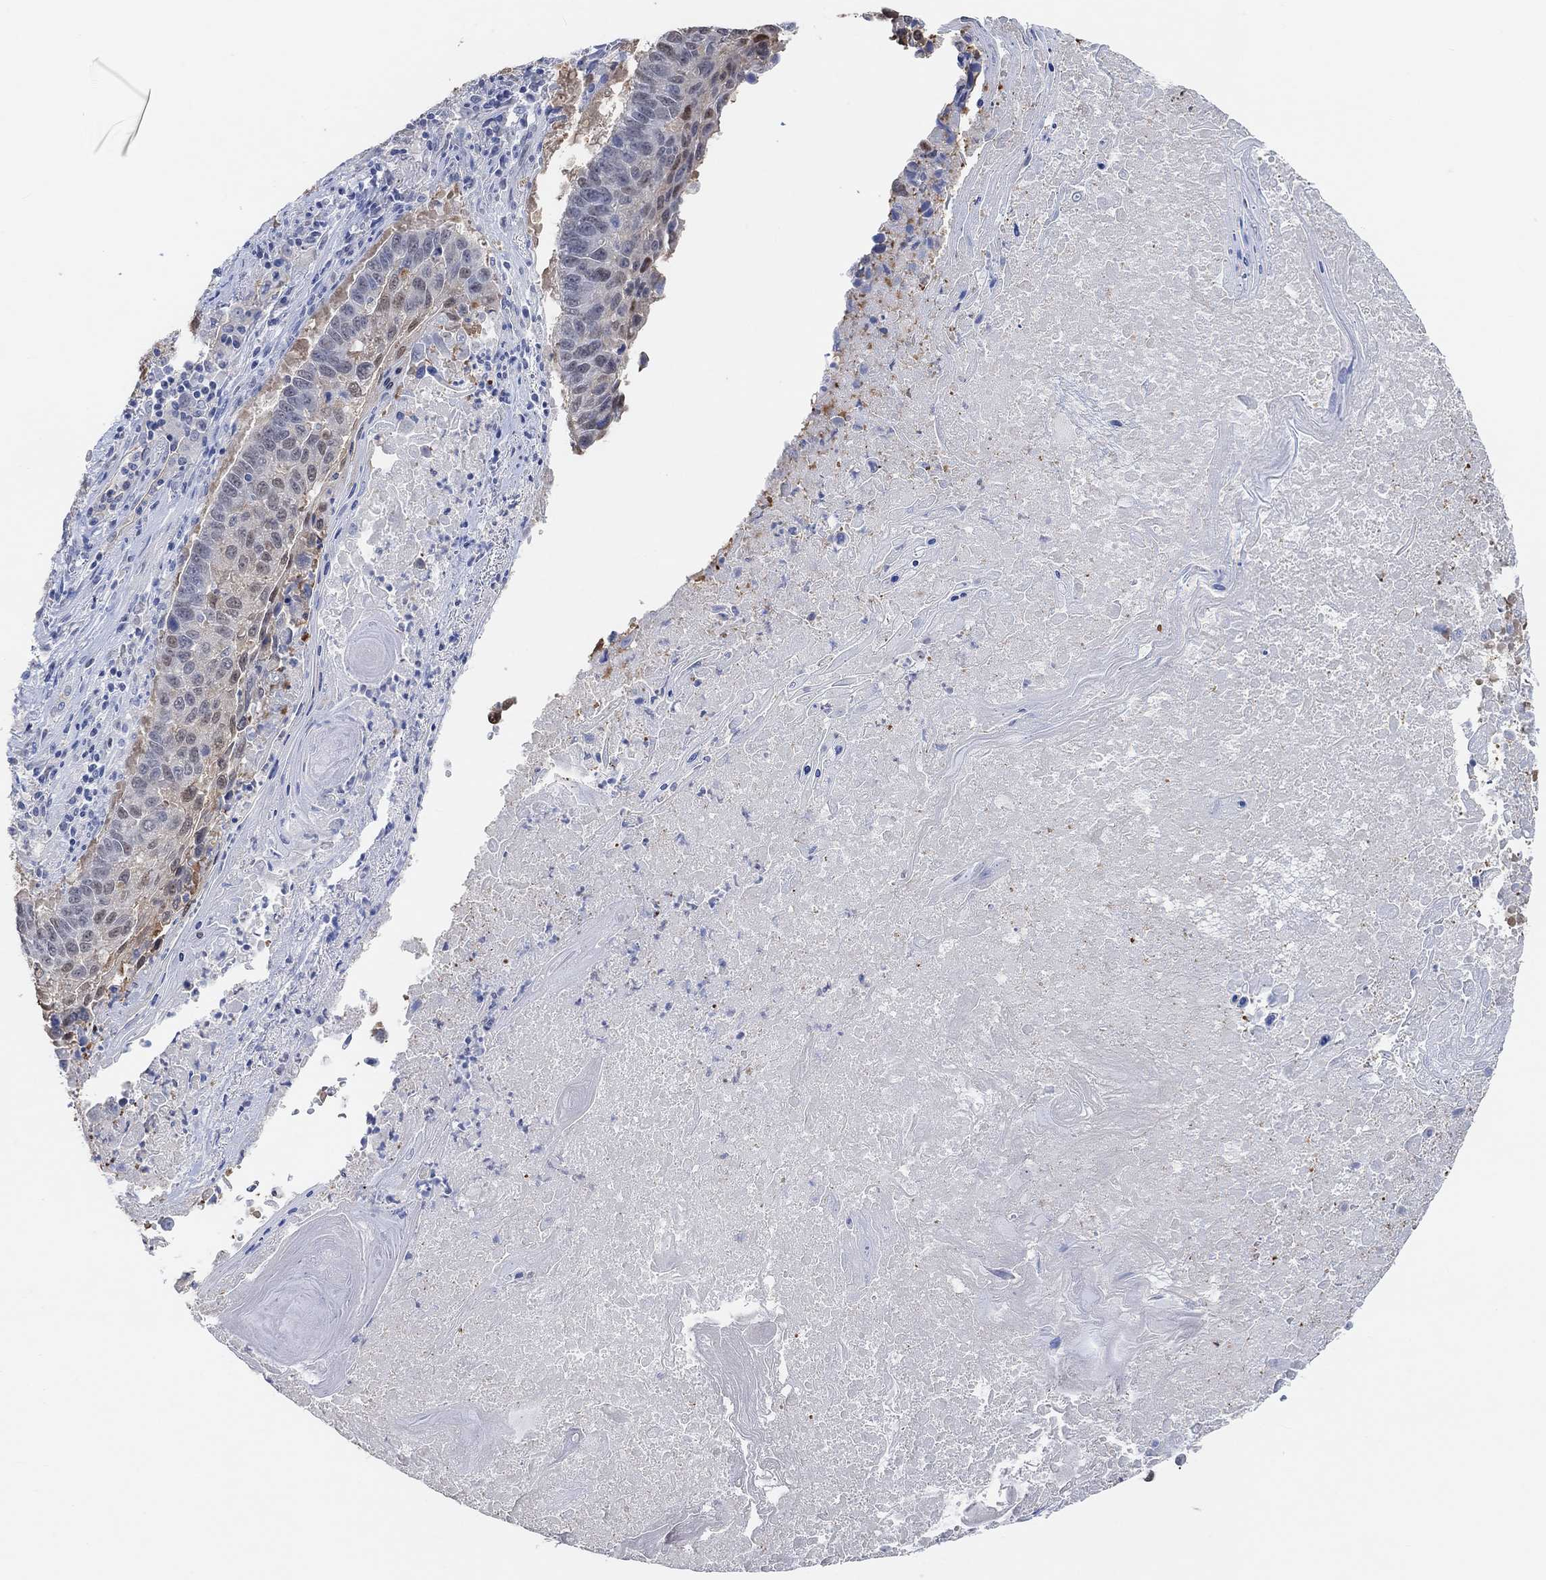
{"staining": {"intensity": "negative", "quantity": "none", "location": "none"}, "tissue": "lung cancer", "cell_type": "Tumor cells", "image_type": "cancer", "snomed": [{"axis": "morphology", "description": "Squamous cell carcinoma, NOS"}, {"axis": "topography", "description": "Lung"}], "caption": "DAB (3,3'-diaminobenzidine) immunohistochemical staining of human lung cancer (squamous cell carcinoma) displays no significant positivity in tumor cells.", "gene": "MUC1", "patient": {"sex": "male", "age": 73}}